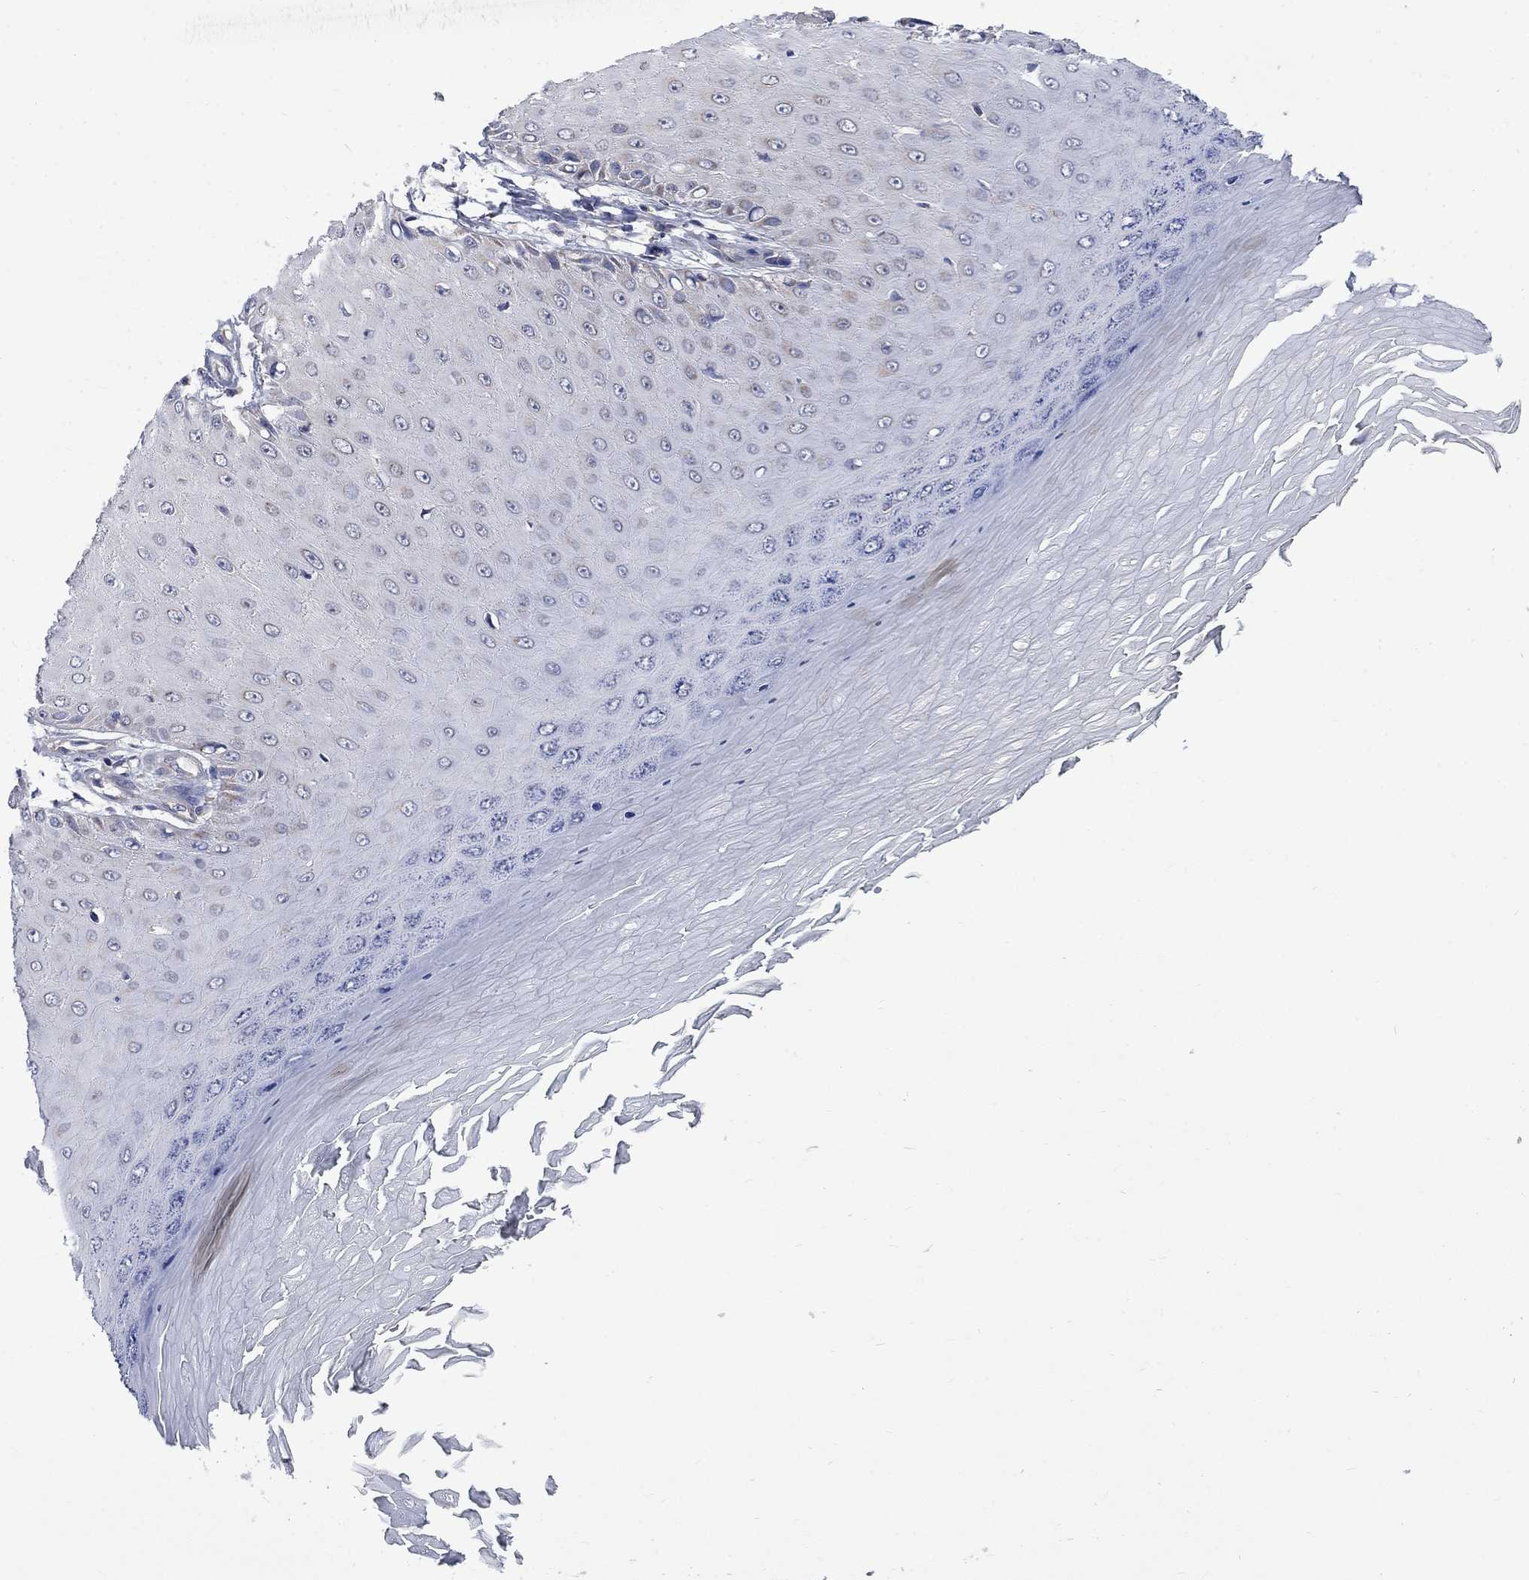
{"staining": {"intensity": "weak", "quantity": "<25%", "location": "cytoplasmic/membranous"}, "tissue": "skin cancer", "cell_type": "Tumor cells", "image_type": "cancer", "snomed": [{"axis": "morphology", "description": "Inflammation, NOS"}, {"axis": "morphology", "description": "Squamous cell carcinoma, NOS"}, {"axis": "topography", "description": "Skin"}], "caption": "DAB immunohistochemical staining of skin squamous cell carcinoma reveals no significant expression in tumor cells. The staining is performed using DAB brown chromogen with nuclei counter-stained in using hematoxylin.", "gene": "HSPA12A", "patient": {"sex": "male", "age": 70}}